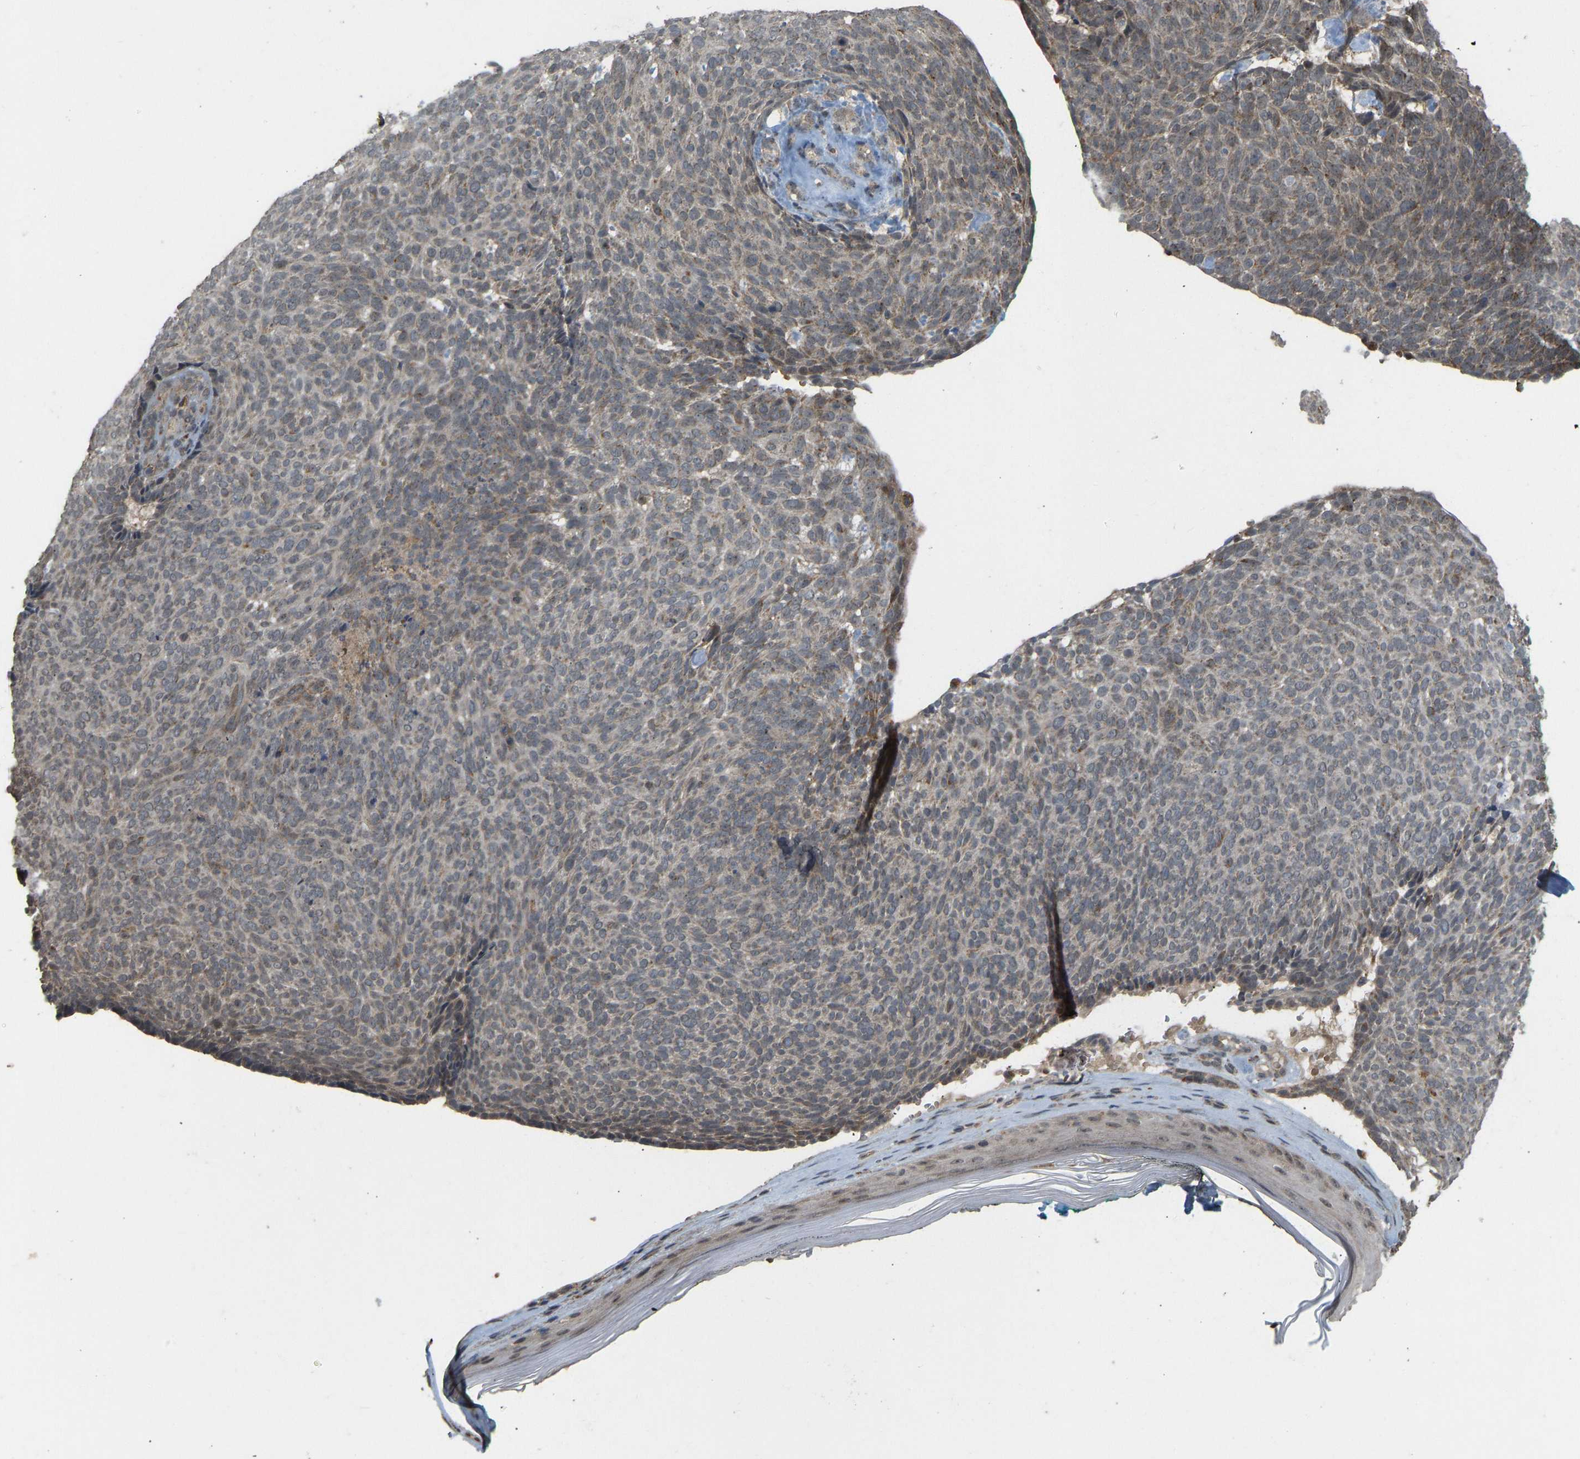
{"staining": {"intensity": "moderate", "quantity": ">75%", "location": "cytoplasmic/membranous"}, "tissue": "skin cancer", "cell_type": "Tumor cells", "image_type": "cancer", "snomed": [{"axis": "morphology", "description": "Basal cell carcinoma"}, {"axis": "topography", "description": "Skin"}], "caption": "DAB (3,3'-diaminobenzidine) immunohistochemical staining of basal cell carcinoma (skin) exhibits moderate cytoplasmic/membranous protein staining in approximately >75% of tumor cells.", "gene": "ACADS", "patient": {"sex": "male", "age": 61}}